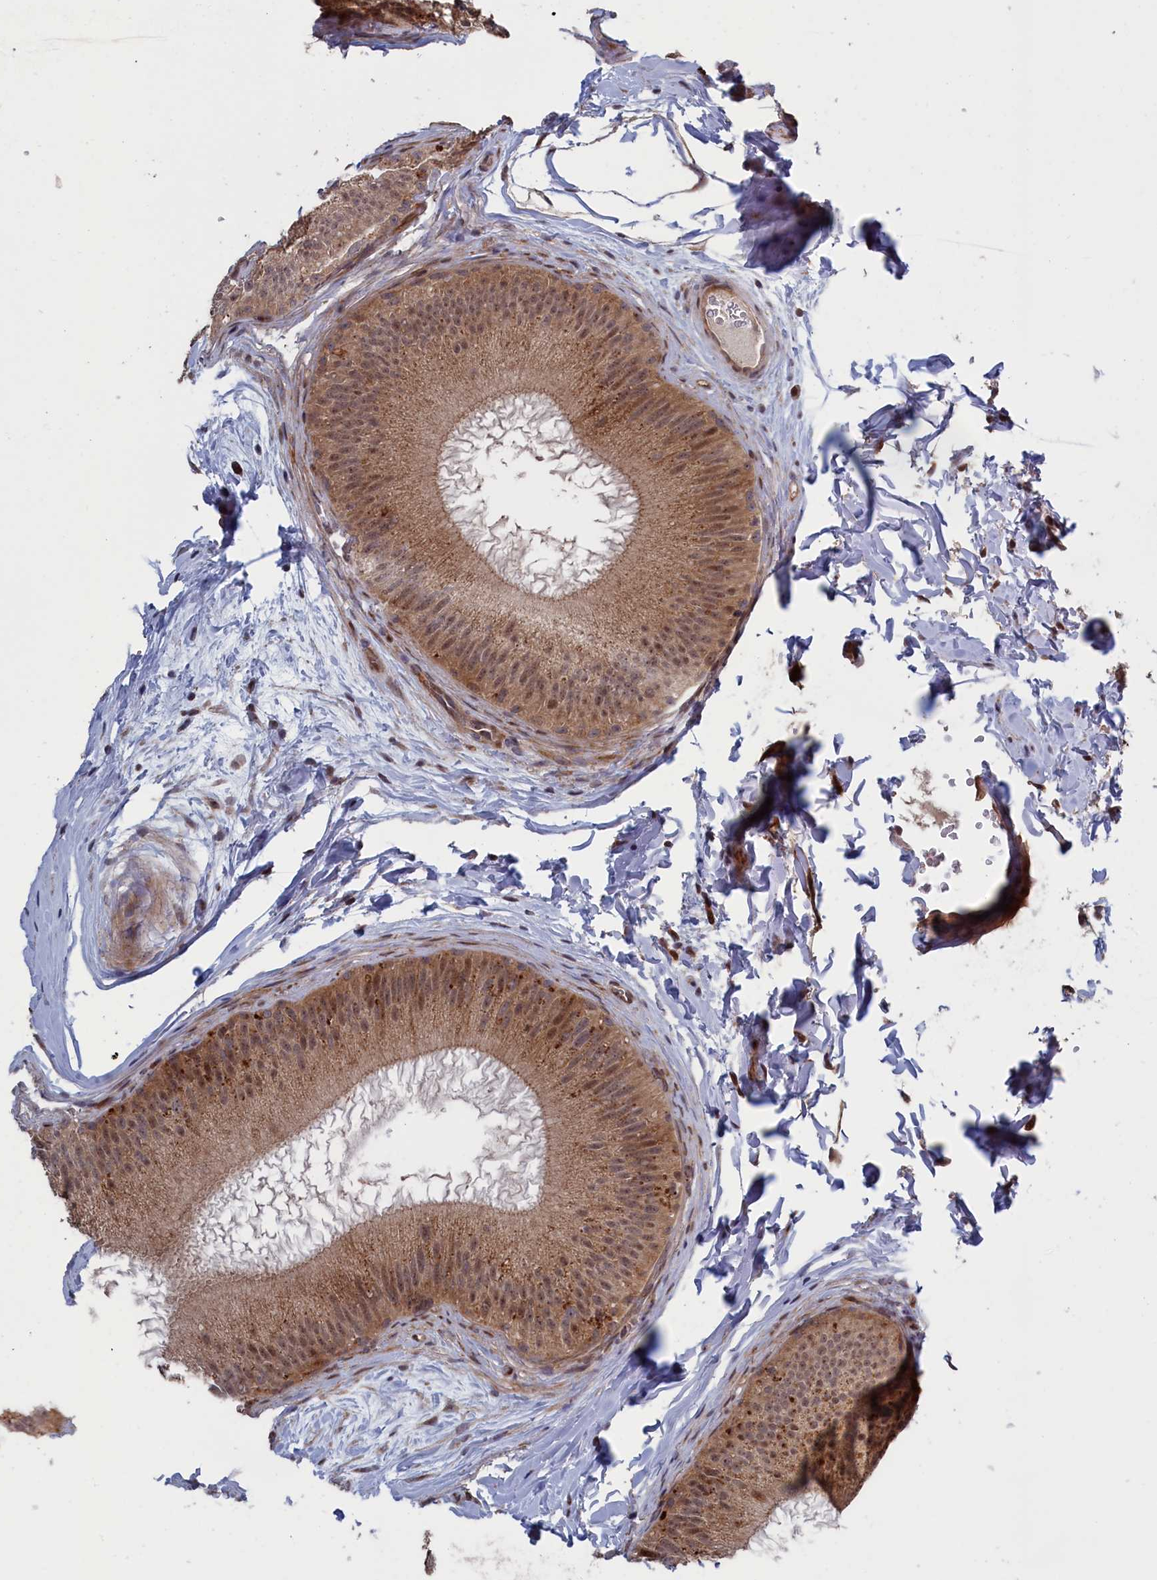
{"staining": {"intensity": "moderate", "quantity": "25%-75%", "location": "cytoplasmic/membranous,nuclear"}, "tissue": "epididymis", "cell_type": "Glandular cells", "image_type": "normal", "snomed": [{"axis": "morphology", "description": "Normal tissue, NOS"}, {"axis": "topography", "description": "Epididymis"}], "caption": "Moderate cytoplasmic/membranous,nuclear positivity for a protein is identified in approximately 25%-75% of glandular cells of benign epididymis using immunohistochemistry (IHC).", "gene": "LSG1", "patient": {"sex": "male", "age": 45}}